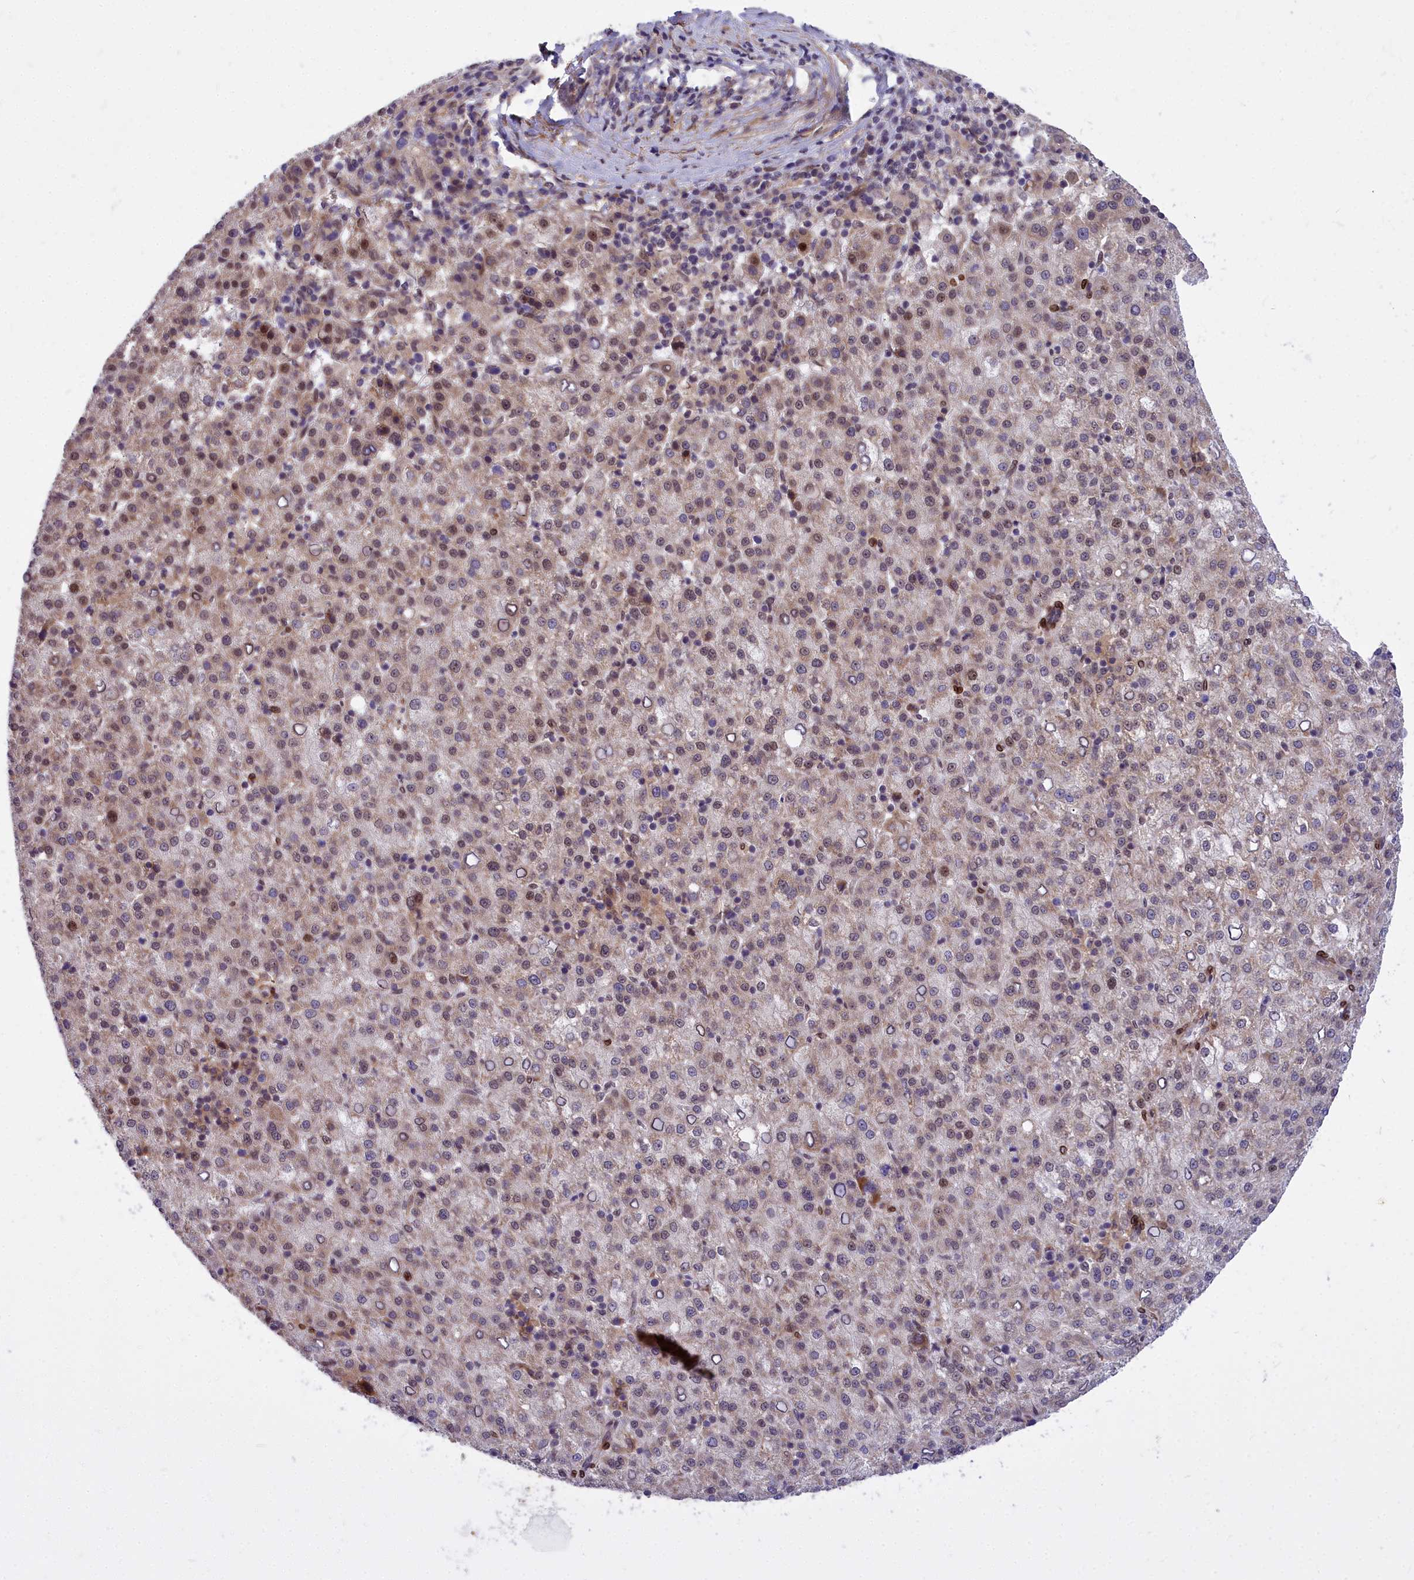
{"staining": {"intensity": "moderate", "quantity": "<25%", "location": "cytoplasmic/membranous,nuclear"}, "tissue": "liver cancer", "cell_type": "Tumor cells", "image_type": "cancer", "snomed": [{"axis": "morphology", "description": "Carcinoma, Hepatocellular, NOS"}, {"axis": "topography", "description": "Liver"}], "caption": "Hepatocellular carcinoma (liver) stained for a protein demonstrates moderate cytoplasmic/membranous and nuclear positivity in tumor cells. The staining was performed using DAB, with brown indicating positive protein expression. Nuclei are stained blue with hematoxylin.", "gene": "ABCB8", "patient": {"sex": "female", "age": 58}}